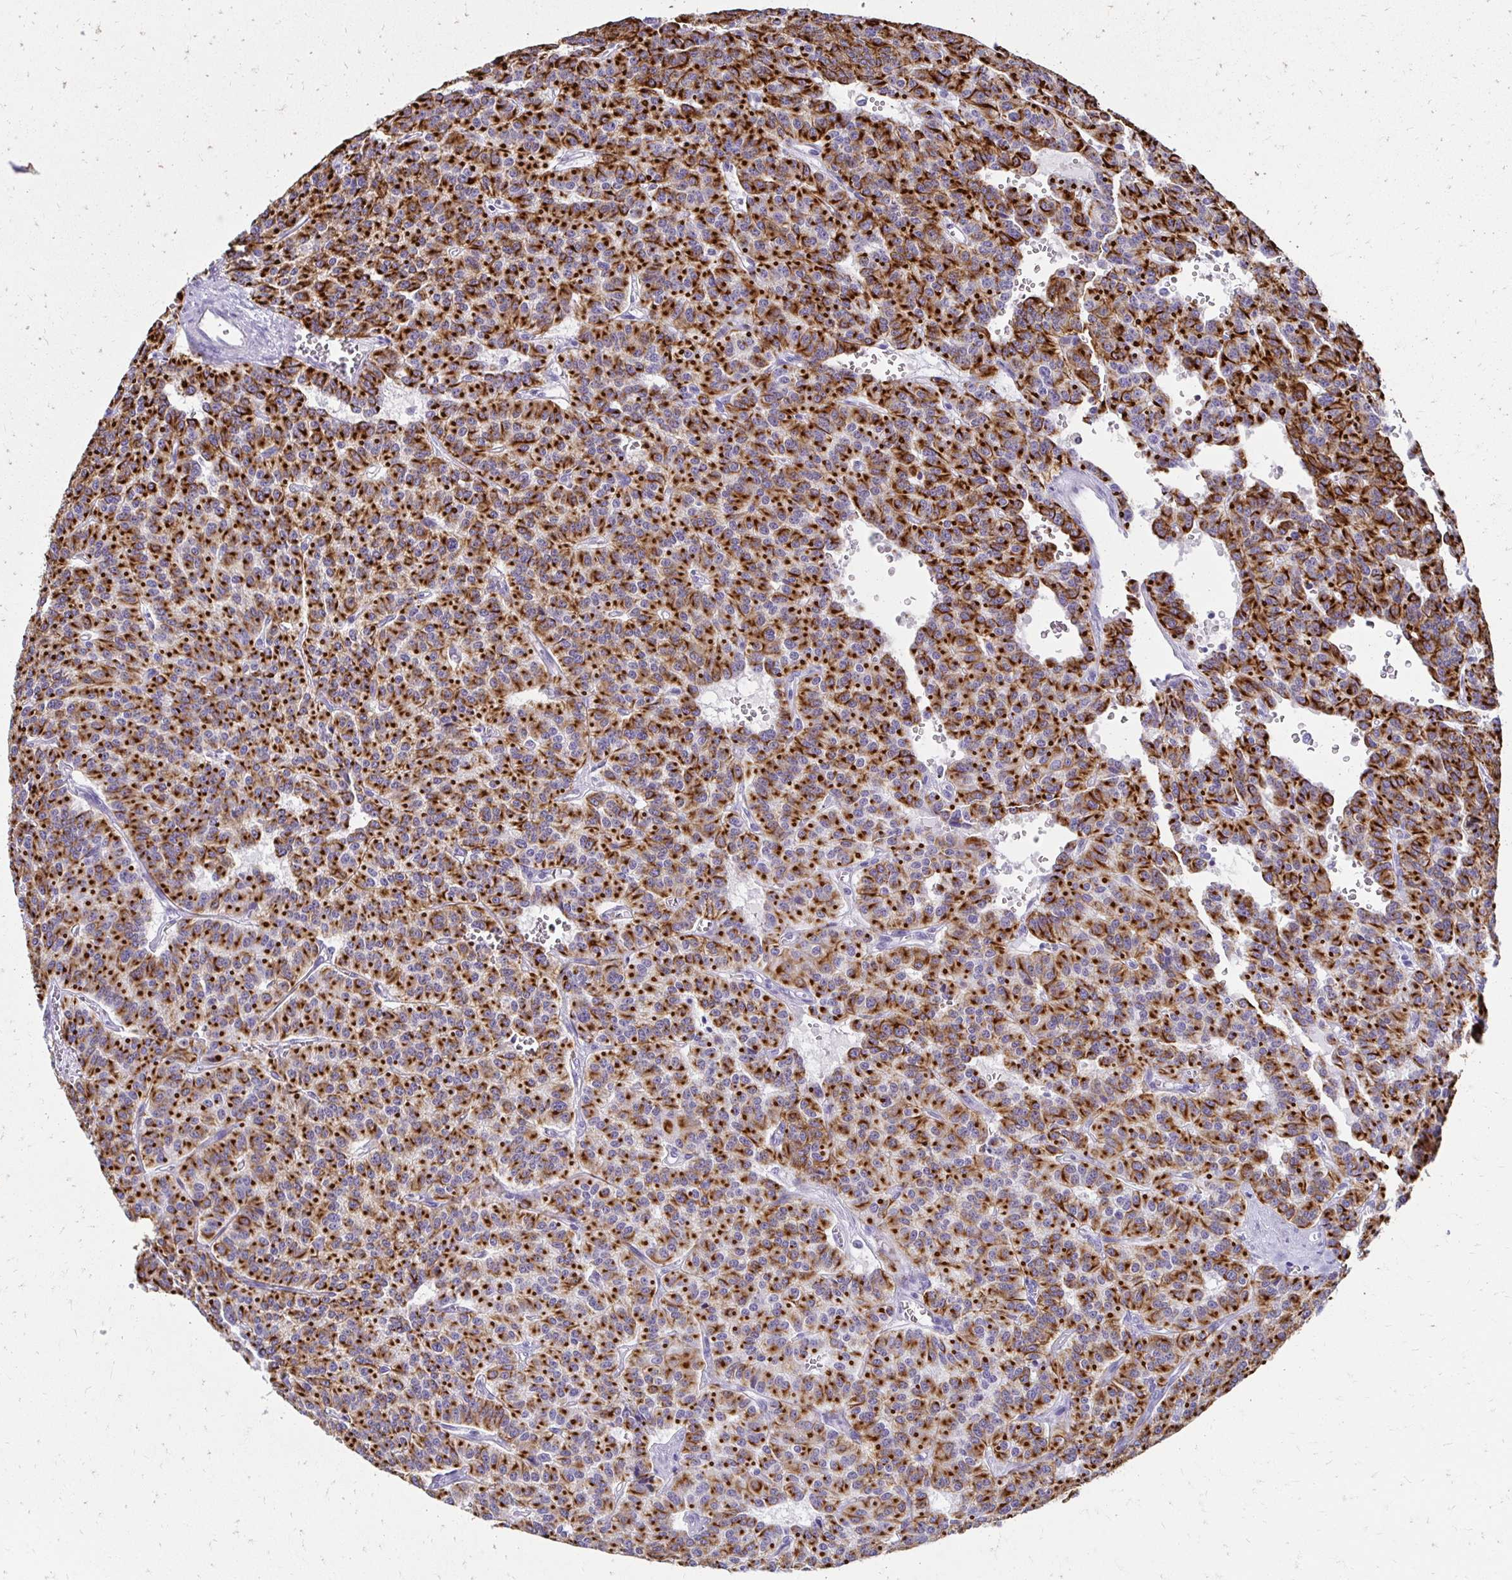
{"staining": {"intensity": "strong", "quantity": ">75%", "location": "cytoplasmic/membranous"}, "tissue": "carcinoid", "cell_type": "Tumor cells", "image_type": "cancer", "snomed": [{"axis": "morphology", "description": "Carcinoid, malignant, NOS"}, {"axis": "topography", "description": "Lung"}], "caption": "Immunohistochemical staining of malignant carcinoid demonstrates high levels of strong cytoplasmic/membranous staining in approximately >75% of tumor cells.", "gene": "C1QTNF2", "patient": {"sex": "female", "age": 71}}